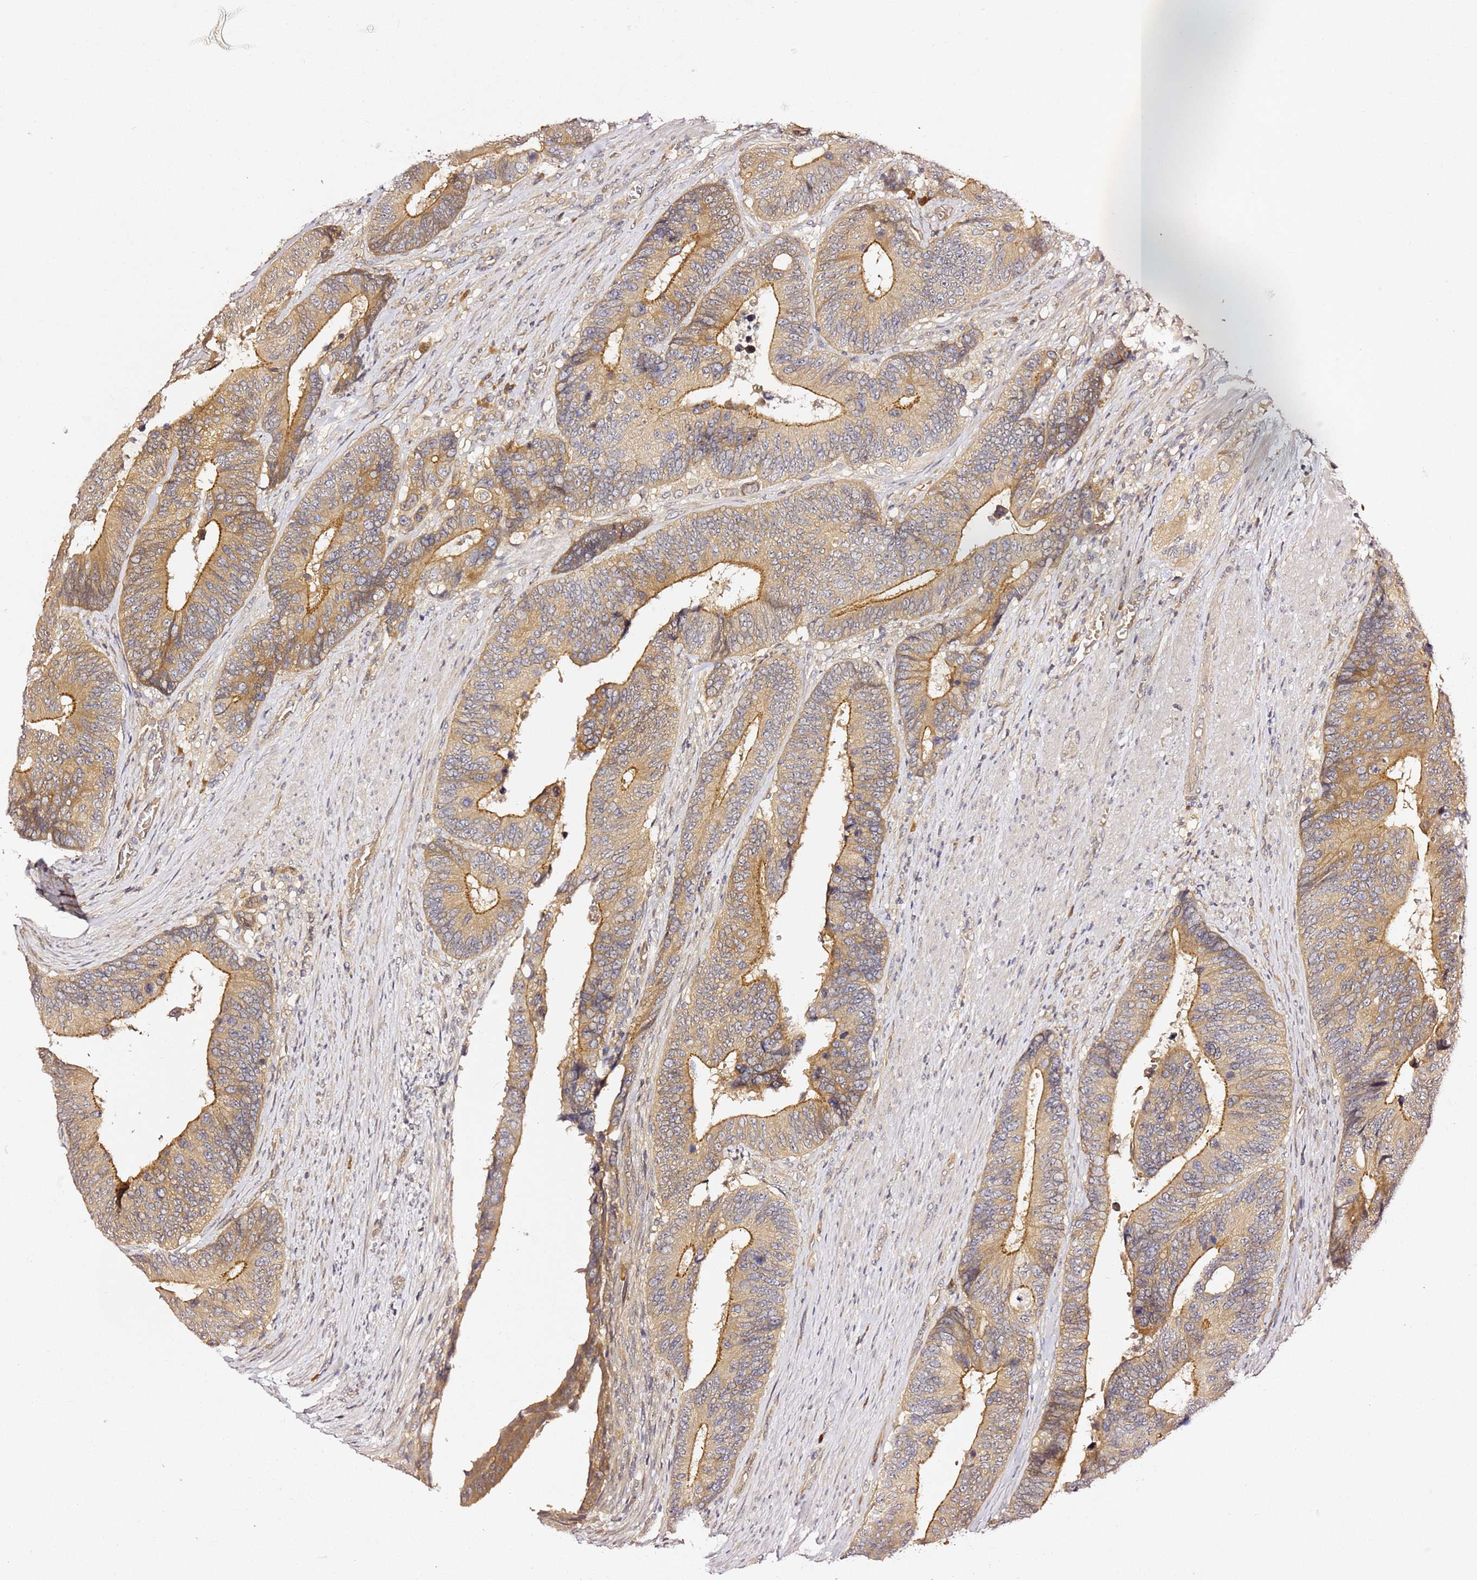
{"staining": {"intensity": "moderate", "quantity": ">75%", "location": "cytoplasmic/membranous"}, "tissue": "colorectal cancer", "cell_type": "Tumor cells", "image_type": "cancer", "snomed": [{"axis": "morphology", "description": "Adenocarcinoma, NOS"}, {"axis": "topography", "description": "Colon"}], "caption": "There is medium levels of moderate cytoplasmic/membranous expression in tumor cells of colorectal adenocarcinoma, as demonstrated by immunohistochemical staining (brown color).", "gene": "OSBPL2", "patient": {"sex": "male", "age": 87}}